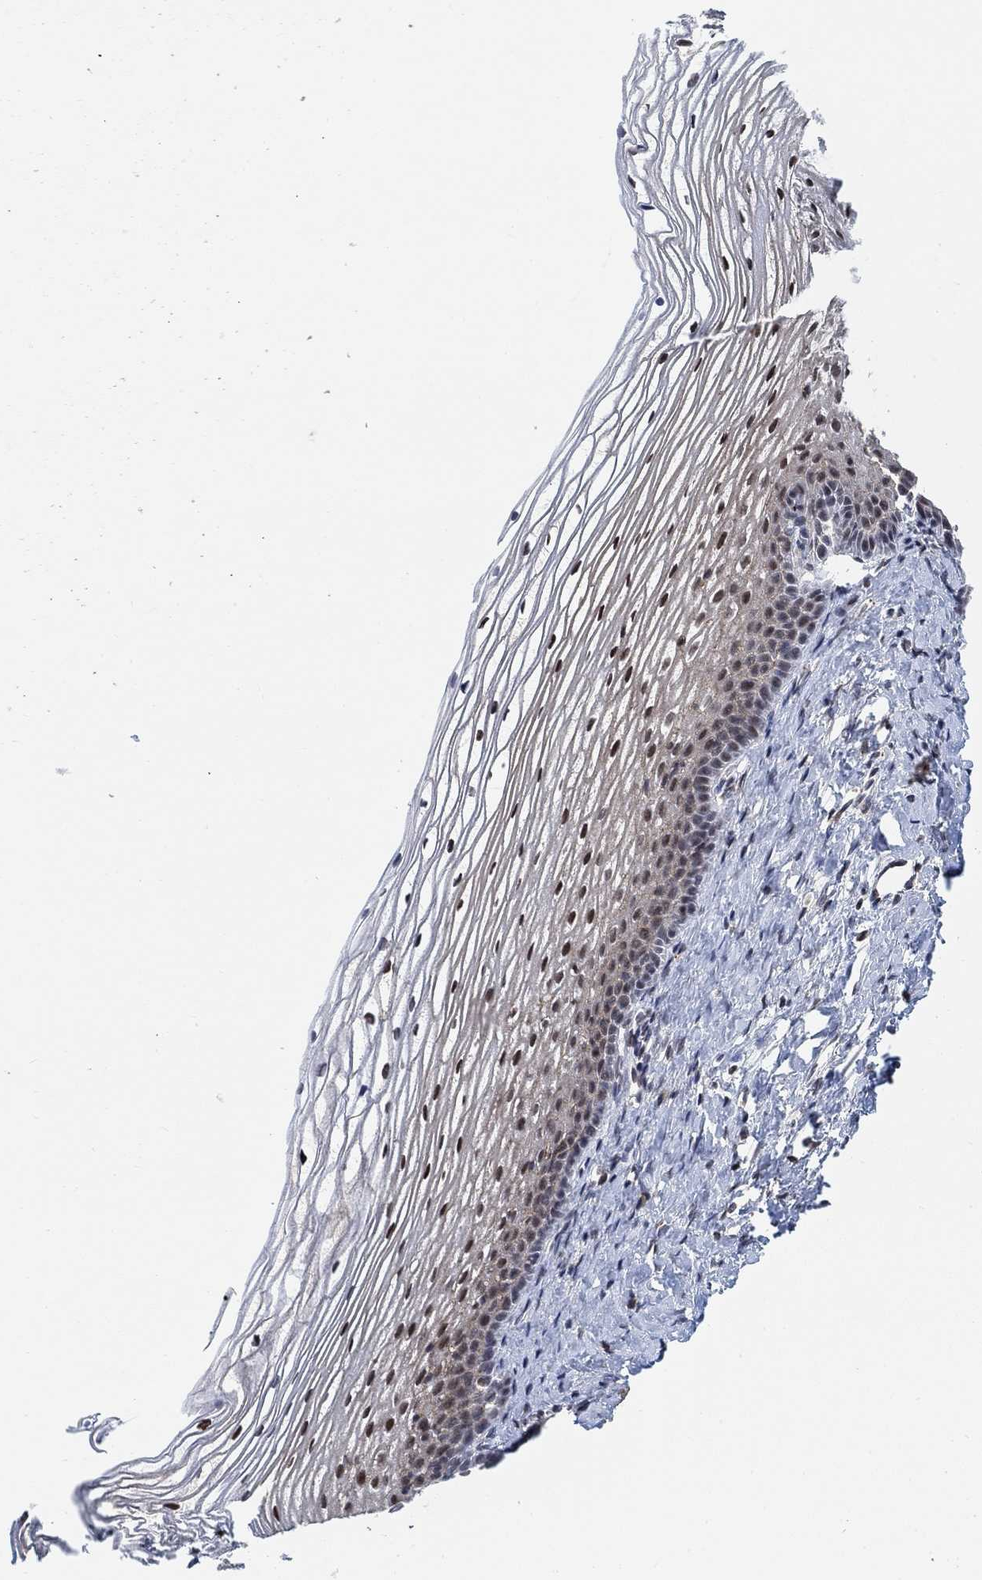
{"staining": {"intensity": "moderate", "quantity": "<25%", "location": "nuclear"}, "tissue": "cervix", "cell_type": "Glandular cells", "image_type": "normal", "snomed": [{"axis": "morphology", "description": "Normal tissue, NOS"}, {"axis": "topography", "description": "Cervix"}], "caption": "Protein staining by immunohistochemistry reveals moderate nuclear staining in about <25% of glandular cells in benign cervix.", "gene": "PWWP2B", "patient": {"sex": "female", "age": 39}}